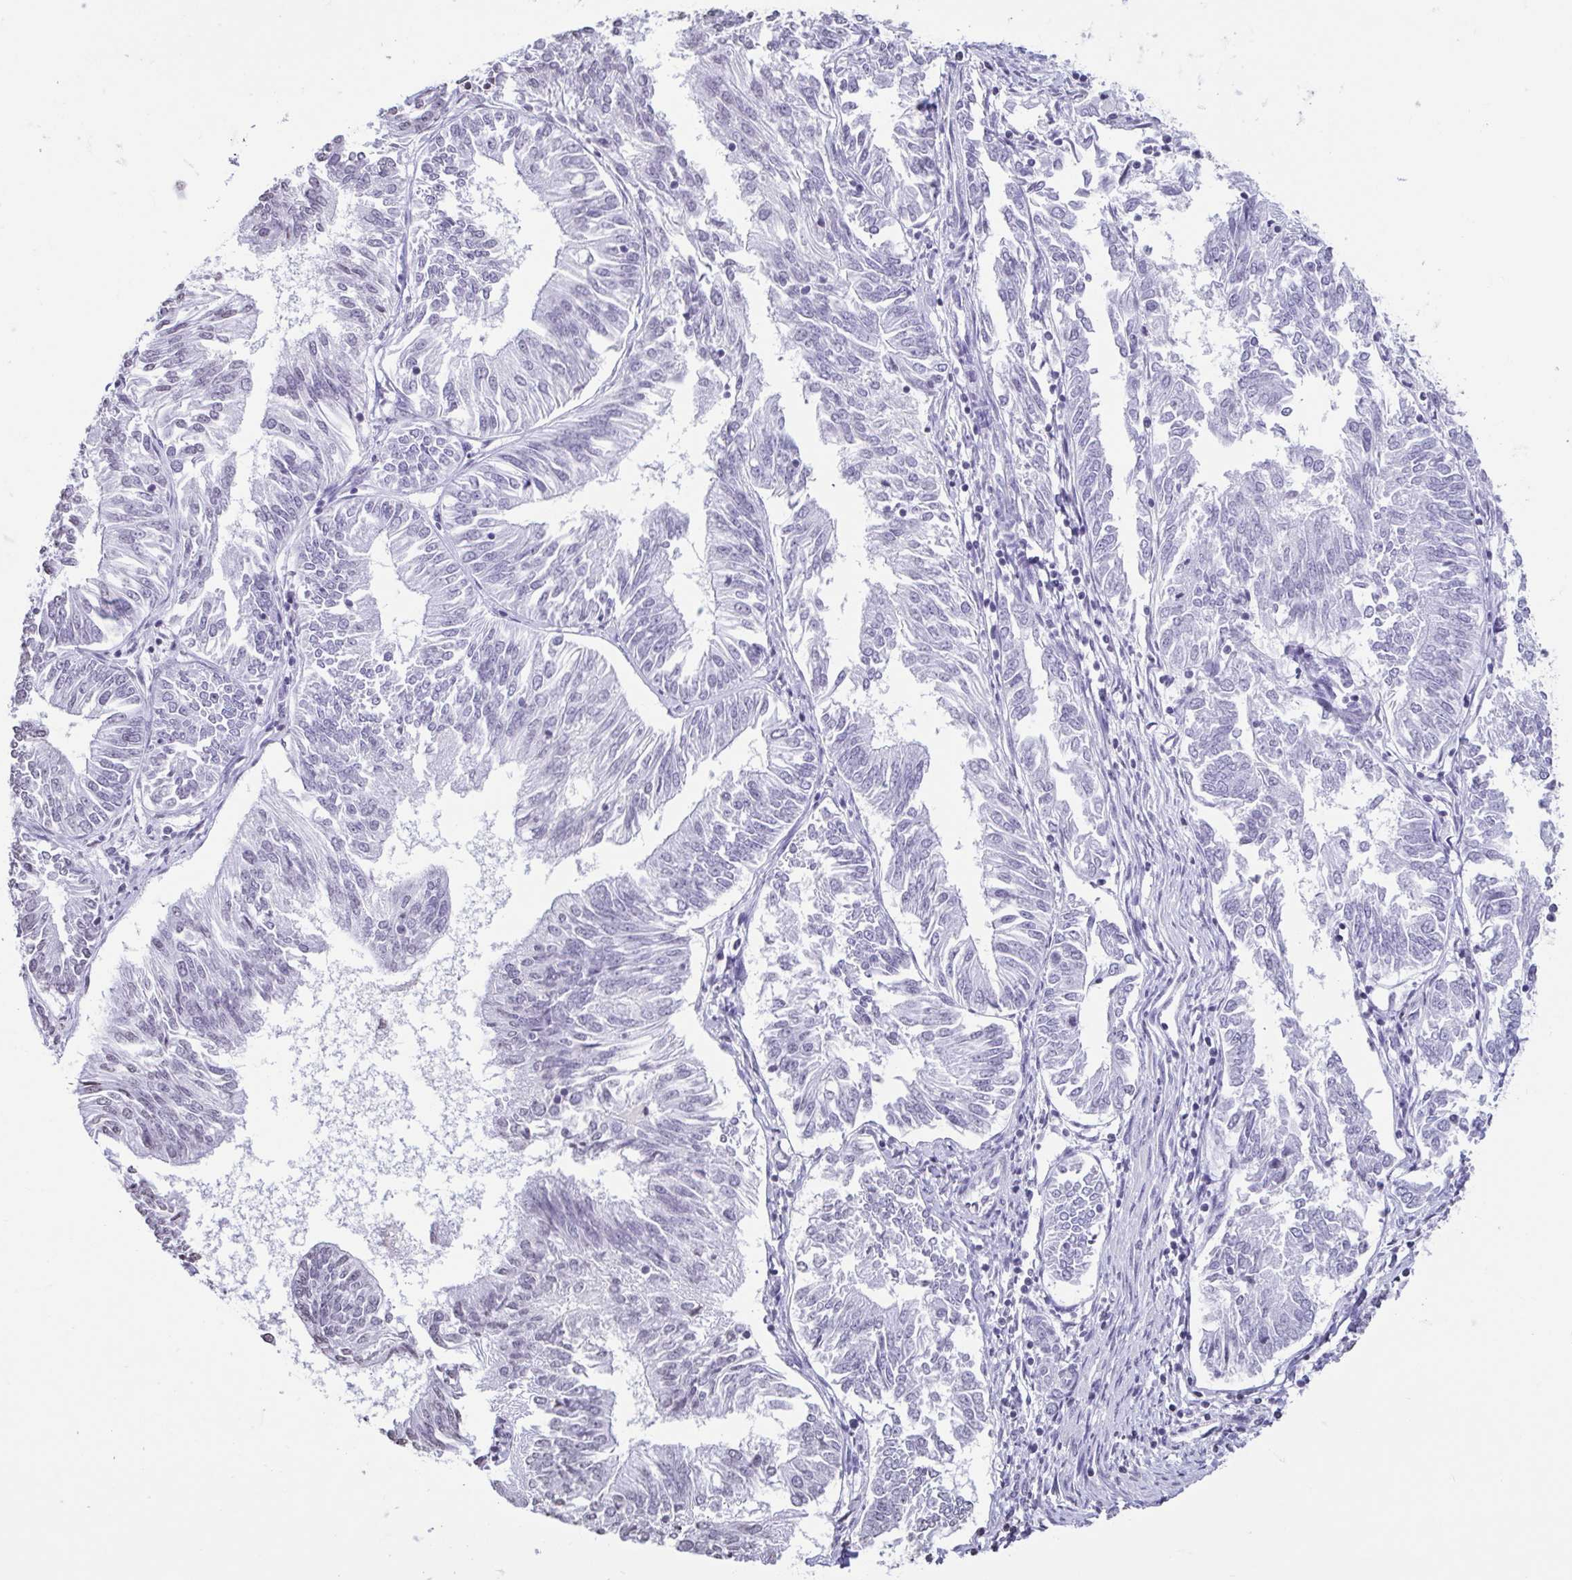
{"staining": {"intensity": "negative", "quantity": "none", "location": "none"}, "tissue": "endometrial cancer", "cell_type": "Tumor cells", "image_type": "cancer", "snomed": [{"axis": "morphology", "description": "Adenocarcinoma, NOS"}, {"axis": "topography", "description": "Endometrium"}], "caption": "DAB (3,3'-diaminobenzidine) immunohistochemical staining of endometrial cancer (adenocarcinoma) shows no significant staining in tumor cells. (DAB (3,3'-diaminobenzidine) IHC visualized using brightfield microscopy, high magnification).", "gene": "VCY1B", "patient": {"sex": "female", "age": 58}}